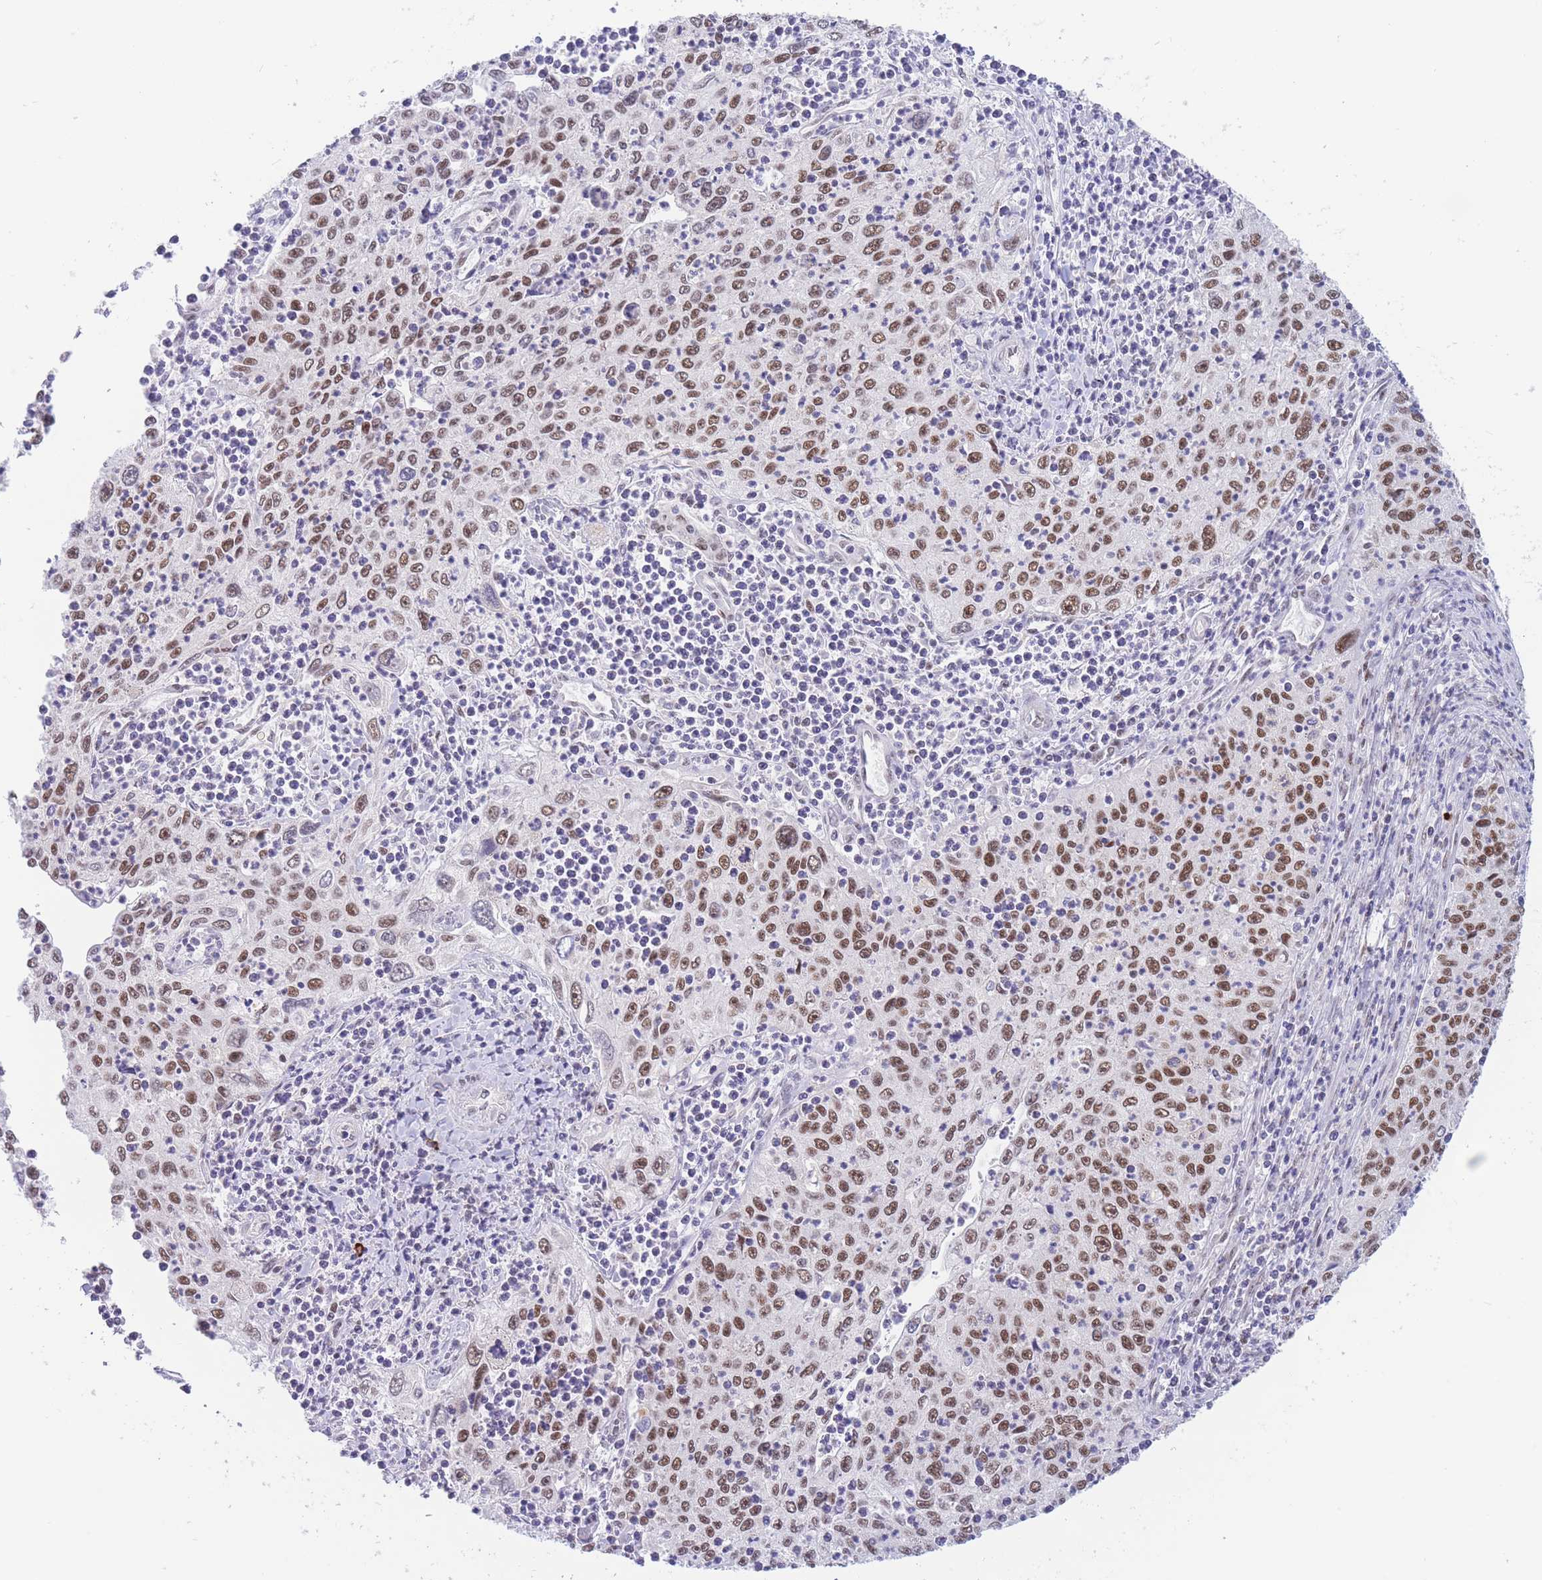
{"staining": {"intensity": "moderate", "quantity": ">75%", "location": "nuclear"}, "tissue": "cervical cancer", "cell_type": "Tumor cells", "image_type": "cancer", "snomed": [{"axis": "morphology", "description": "Squamous cell carcinoma, NOS"}, {"axis": "topography", "description": "Cervix"}], "caption": "There is medium levels of moderate nuclear staining in tumor cells of cervical cancer (squamous cell carcinoma), as demonstrated by immunohistochemical staining (brown color).", "gene": "SMAD9", "patient": {"sex": "female", "age": 30}}